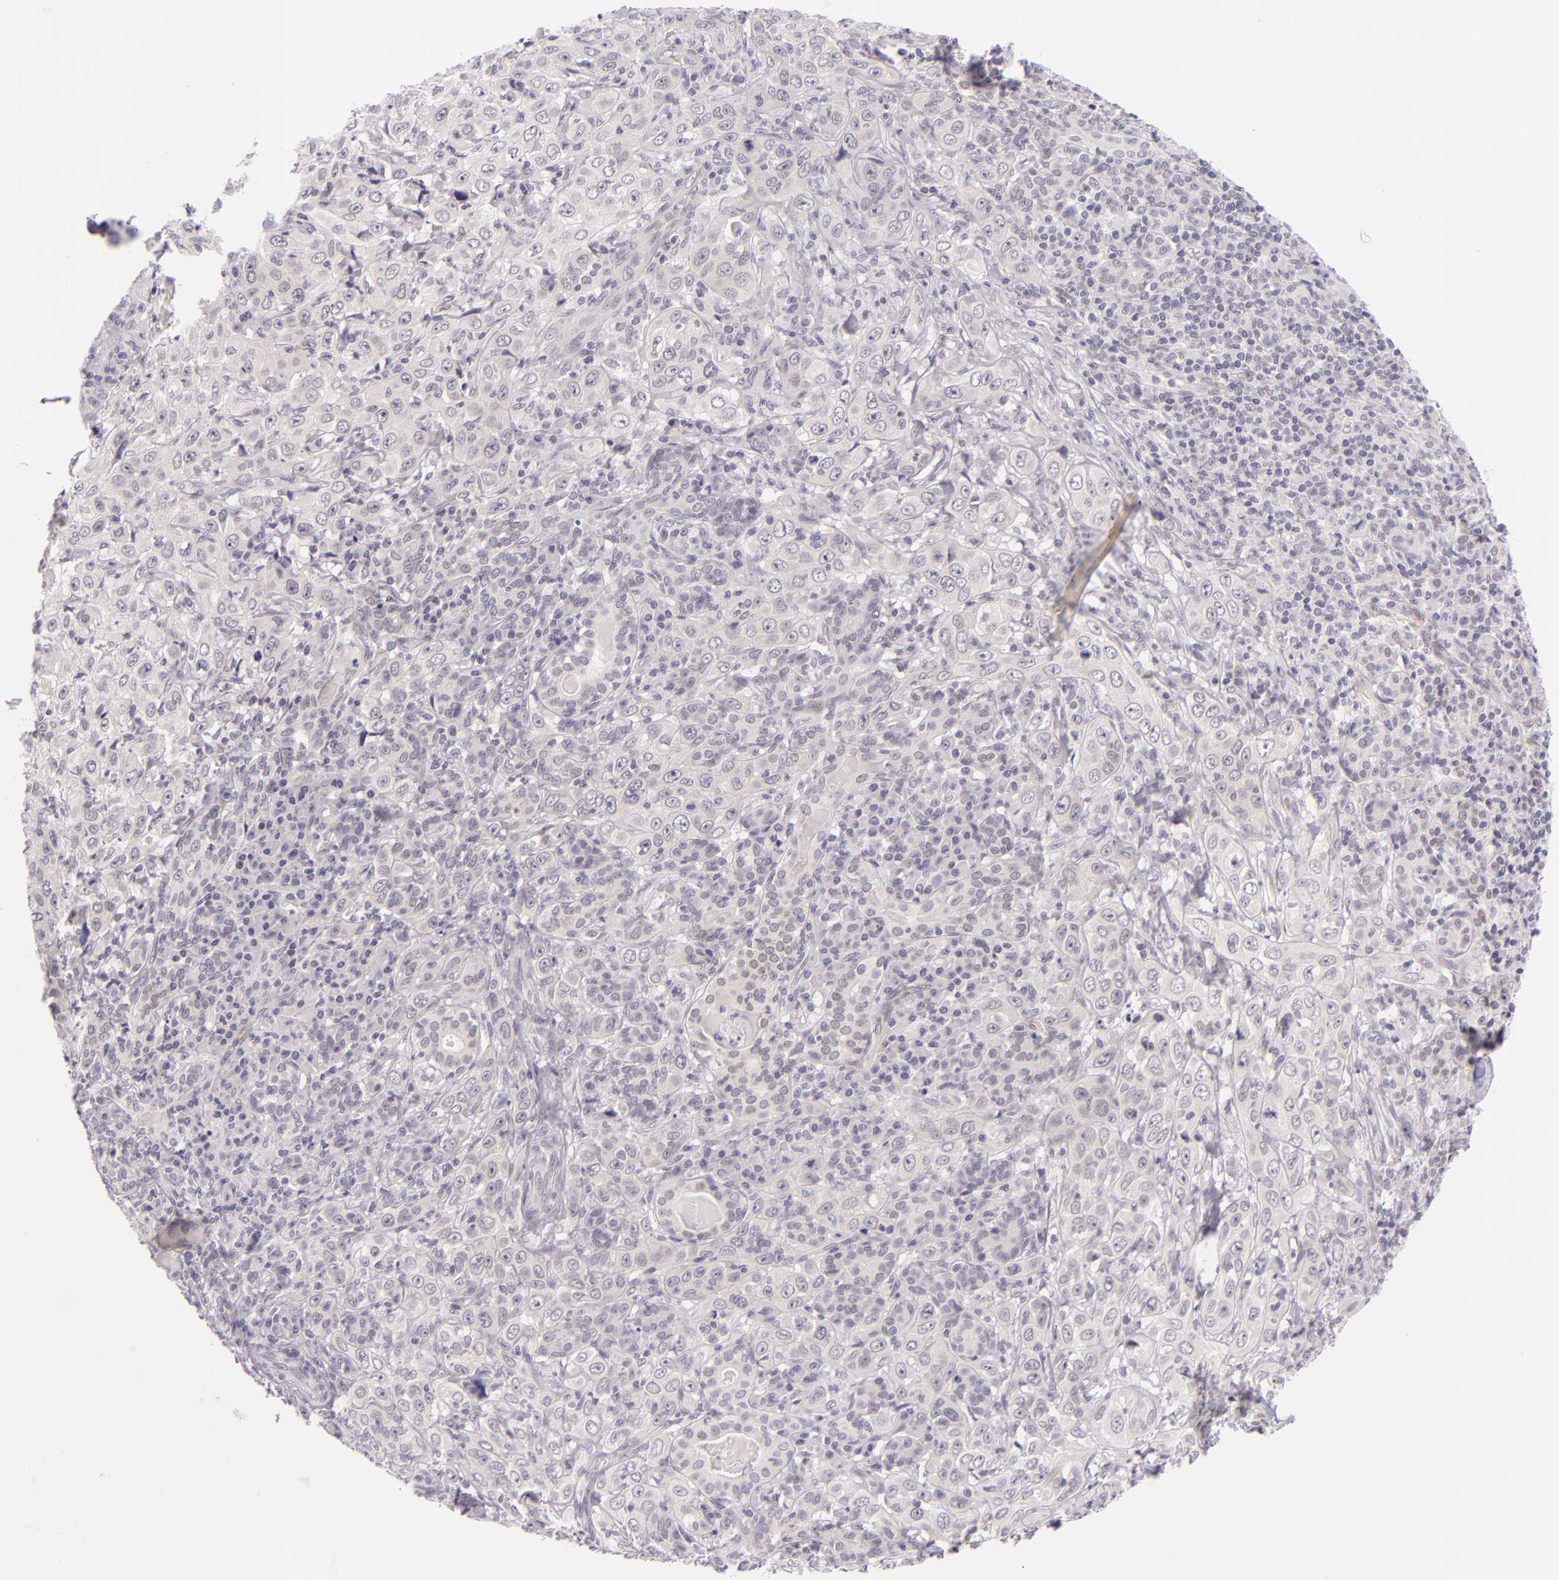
{"staining": {"intensity": "negative", "quantity": "none", "location": "none"}, "tissue": "skin cancer", "cell_type": "Tumor cells", "image_type": "cancer", "snomed": [{"axis": "morphology", "description": "Squamous cell carcinoma, NOS"}, {"axis": "topography", "description": "Skin"}], "caption": "Skin cancer was stained to show a protein in brown. There is no significant positivity in tumor cells.", "gene": "BCL3", "patient": {"sex": "male", "age": 84}}